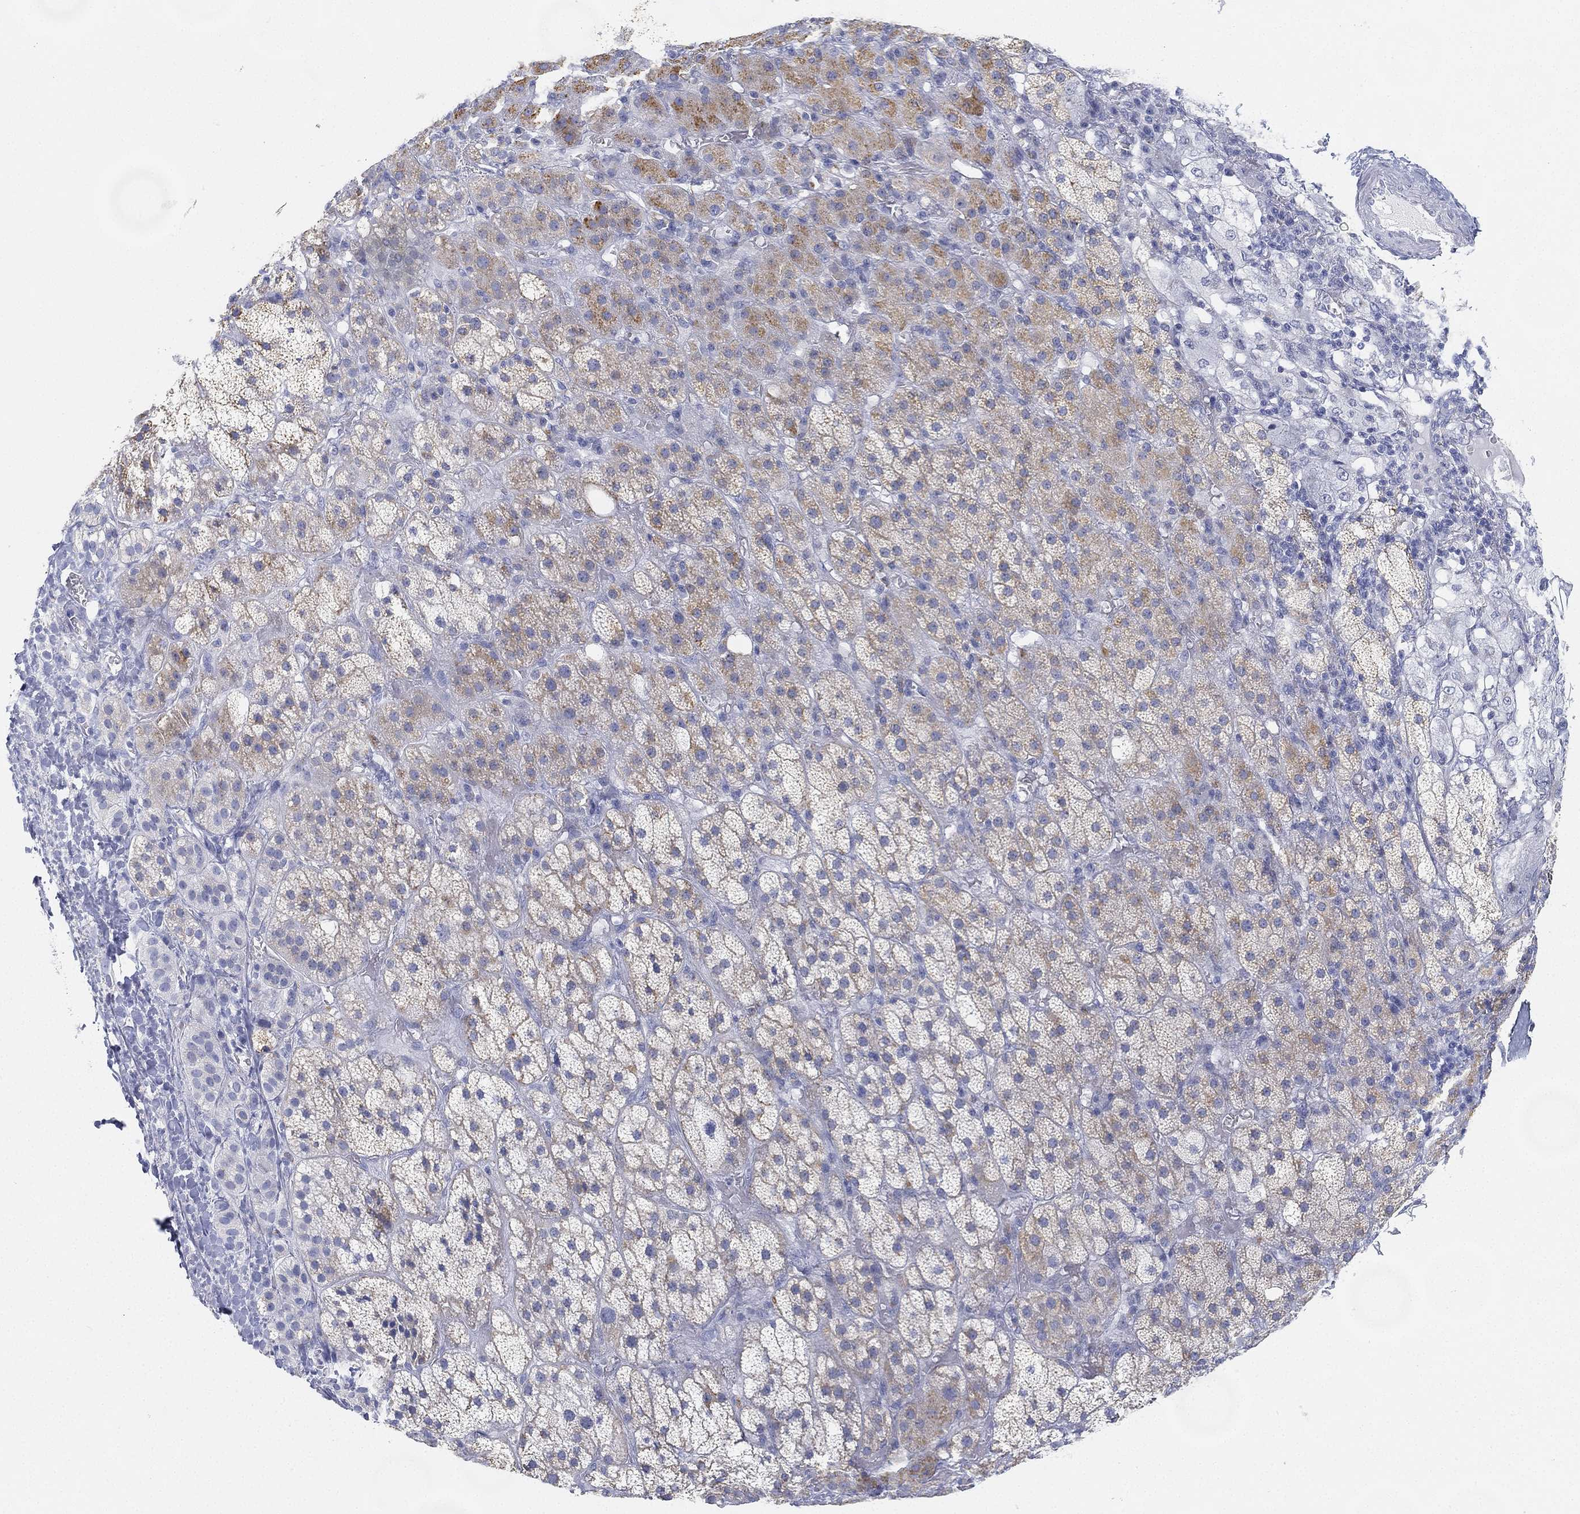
{"staining": {"intensity": "moderate", "quantity": "<25%", "location": "cytoplasmic/membranous"}, "tissue": "adrenal gland", "cell_type": "Glandular cells", "image_type": "normal", "snomed": [{"axis": "morphology", "description": "Normal tissue, NOS"}, {"axis": "topography", "description": "Adrenal gland"}], "caption": "Immunohistochemical staining of benign human adrenal gland shows <25% levels of moderate cytoplasmic/membranous protein staining in about <25% of glandular cells.", "gene": "GPR61", "patient": {"sex": "male", "age": 70}}